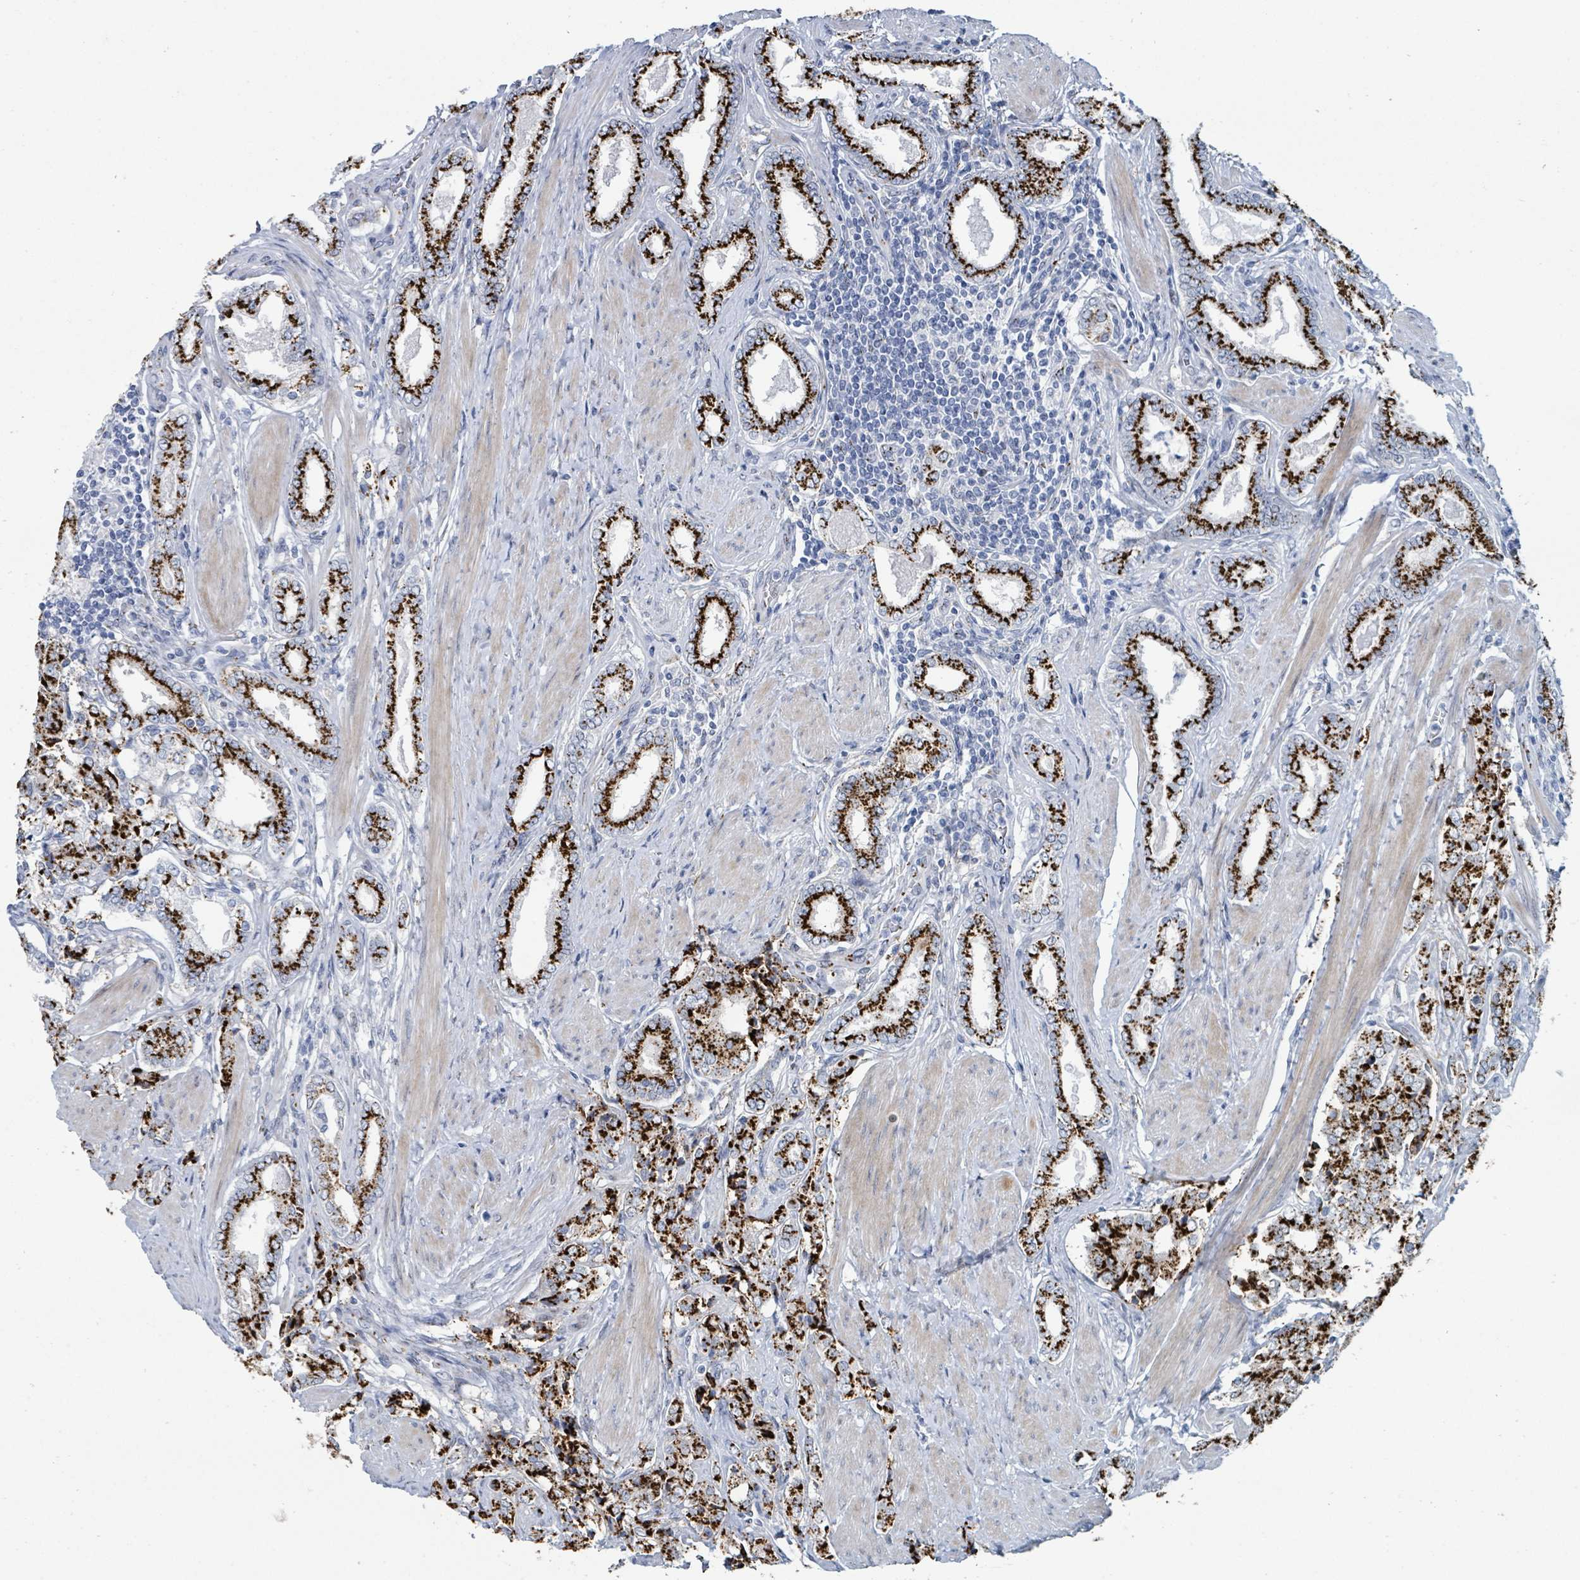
{"staining": {"intensity": "strong", "quantity": ">75%", "location": "cytoplasmic/membranous"}, "tissue": "prostate cancer", "cell_type": "Tumor cells", "image_type": "cancer", "snomed": [{"axis": "morphology", "description": "Adenocarcinoma, High grade"}, {"axis": "topography", "description": "Prostate"}], "caption": "About >75% of tumor cells in prostate cancer demonstrate strong cytoplasmic/membranous protein staining as visualized by brown immunohistochemical staining.", "gene": "DCAF5", "patient": {"sex": "male", "age": 71}}